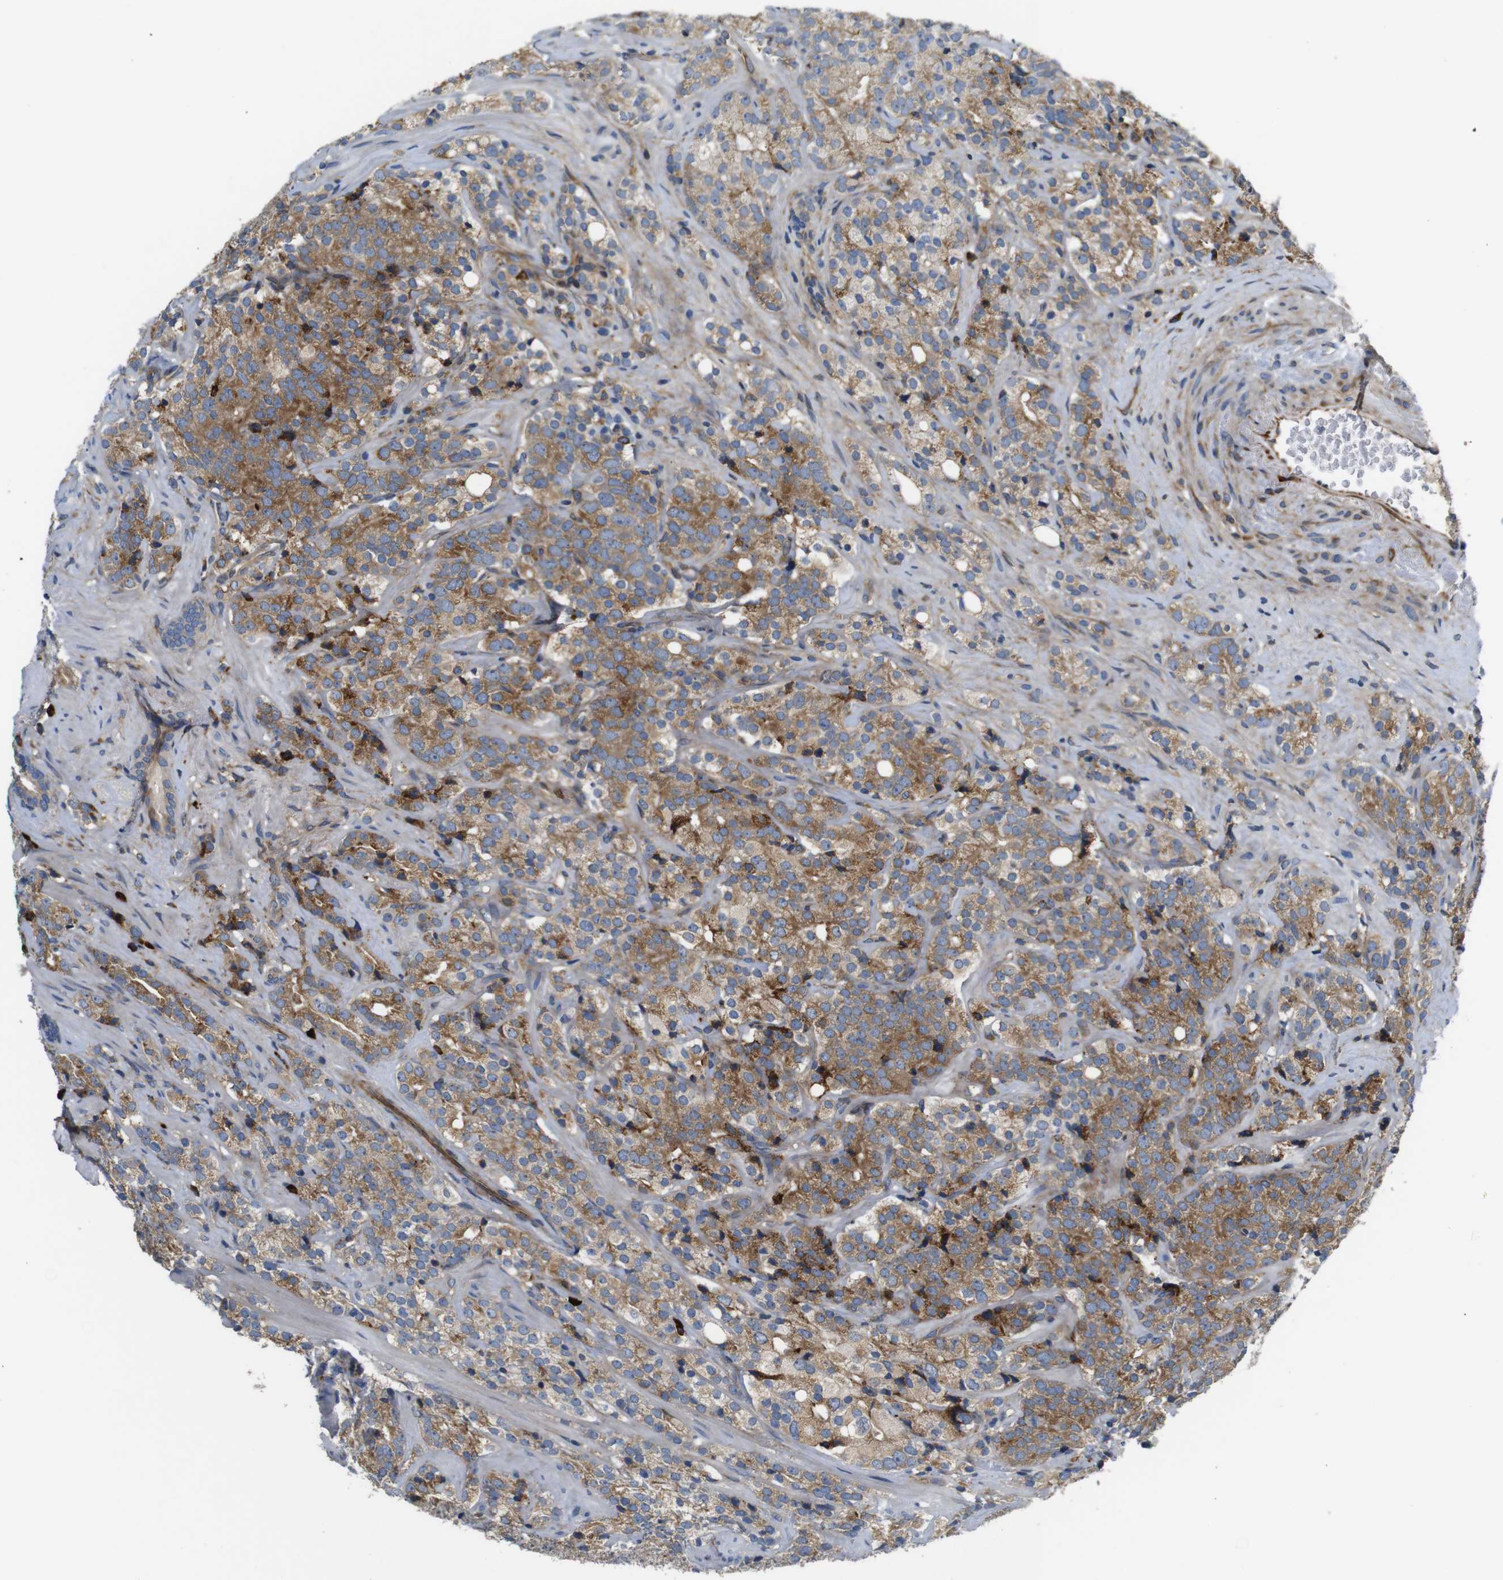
{"staining": {"intensity": "moderate", "quantity": ">75%", "location": "cytoplasmic/membranous"}, "tissue": "prostate cancer", "cell_type": "Tumor cells", "image_type": "cancer", "snomed": [{"axis": "morphology", "description": "Adenocarcinoma, High grade"}, {"axis": "topography", "description": "Prostate"}], "caption": "The micrograph displays immunohistochemical staining of adenocarcinoma (high-grade) (prostate). There is moderate cytoplasmic/membranous positivity is appreciated in approximately >75% of tumor cells. (Brightfield microscopy of DAB IHC at high magnification).", "gene": "UBE2G2", "patient": {"sex": "male", "age": 71}}